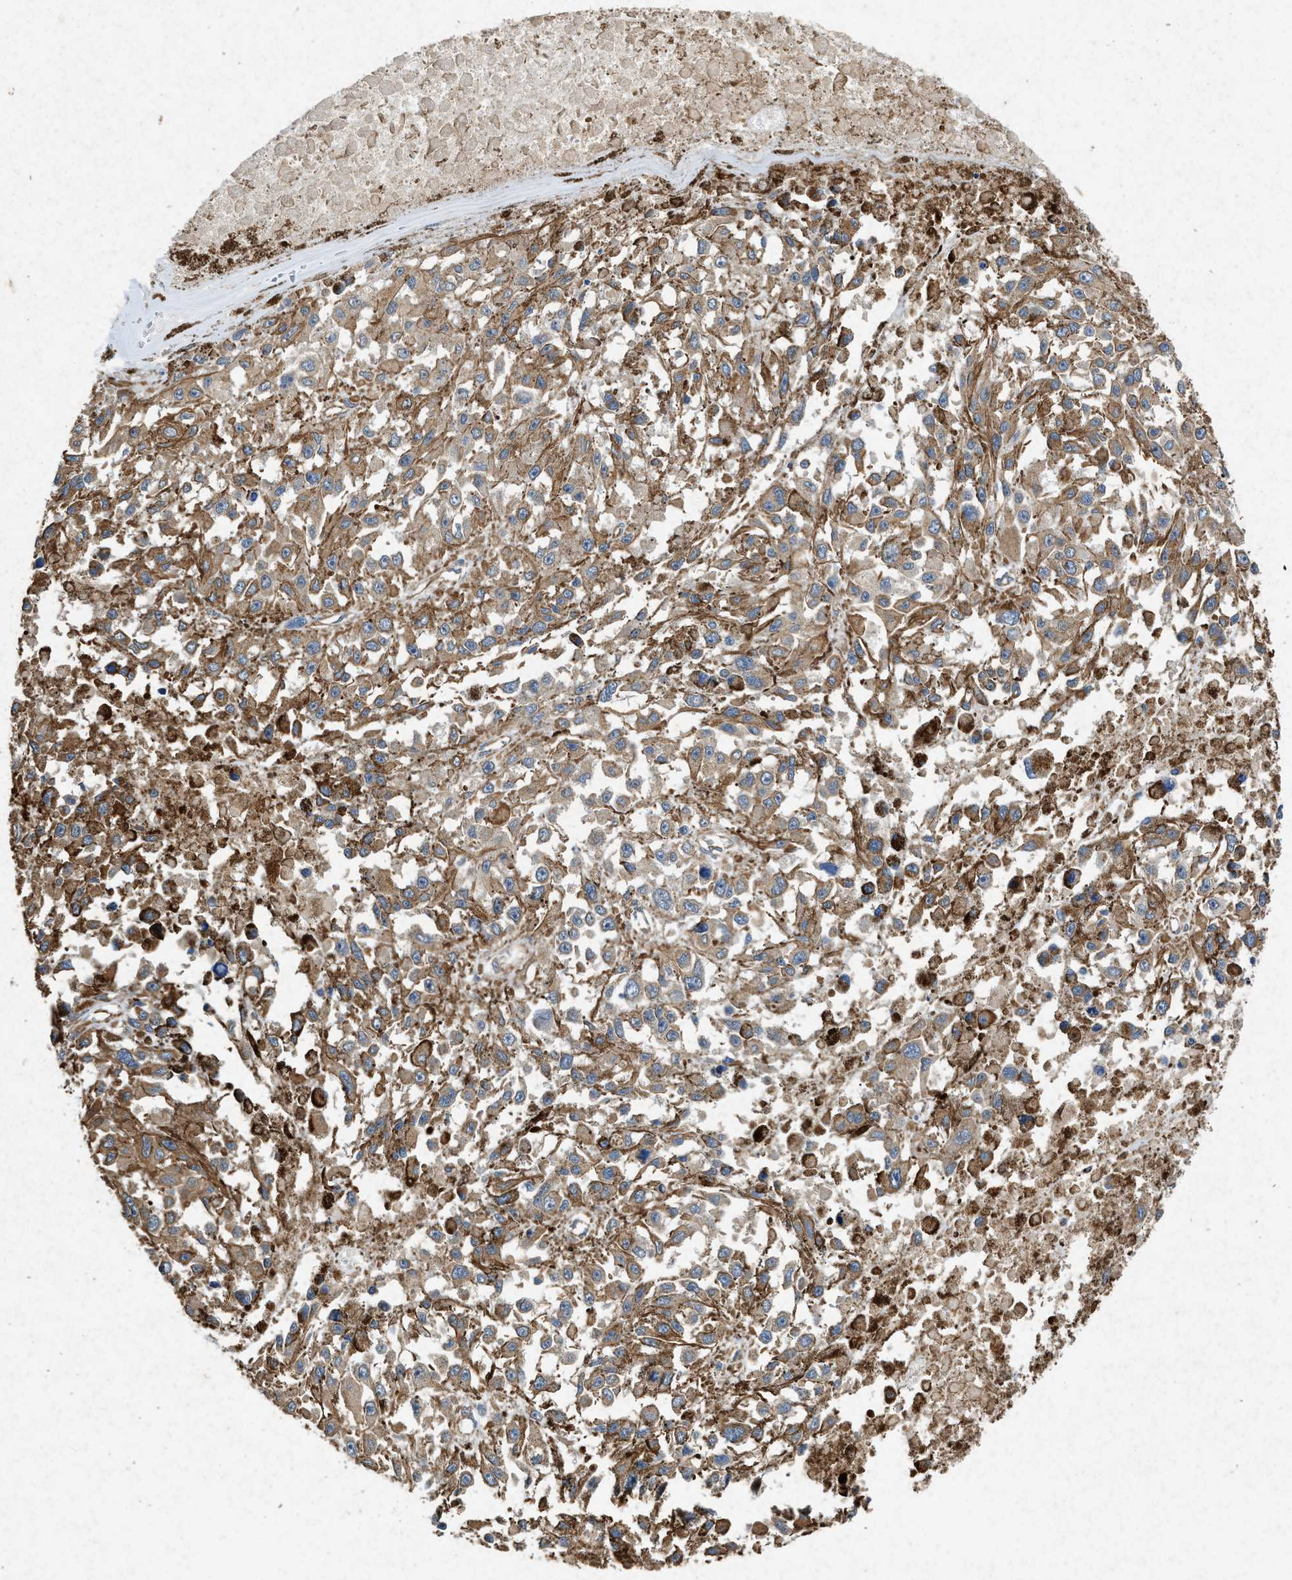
{"staining": {"intensity": "moderate", "quantity": "25%-75%", "location": "cytoplasmic/membranous"}, "tissue": "melanoma", "cell_type": "Tumor cells", "image_type": "cancer", "snomed": [{"axis": "morphology", "description": "Malignant melanoma, Metastatic site"}, {"axis": "topography", "description": "Lymph node"}], "caption": "Malignant melanoma (metastatic site) stained for a protein (brown) demonstrates moderate cytoplasmic/membranous positive staining in about 25%-75% of tumor cells.", "gene": "CDK15", "patient": {"sex": "male", "age": 59}}